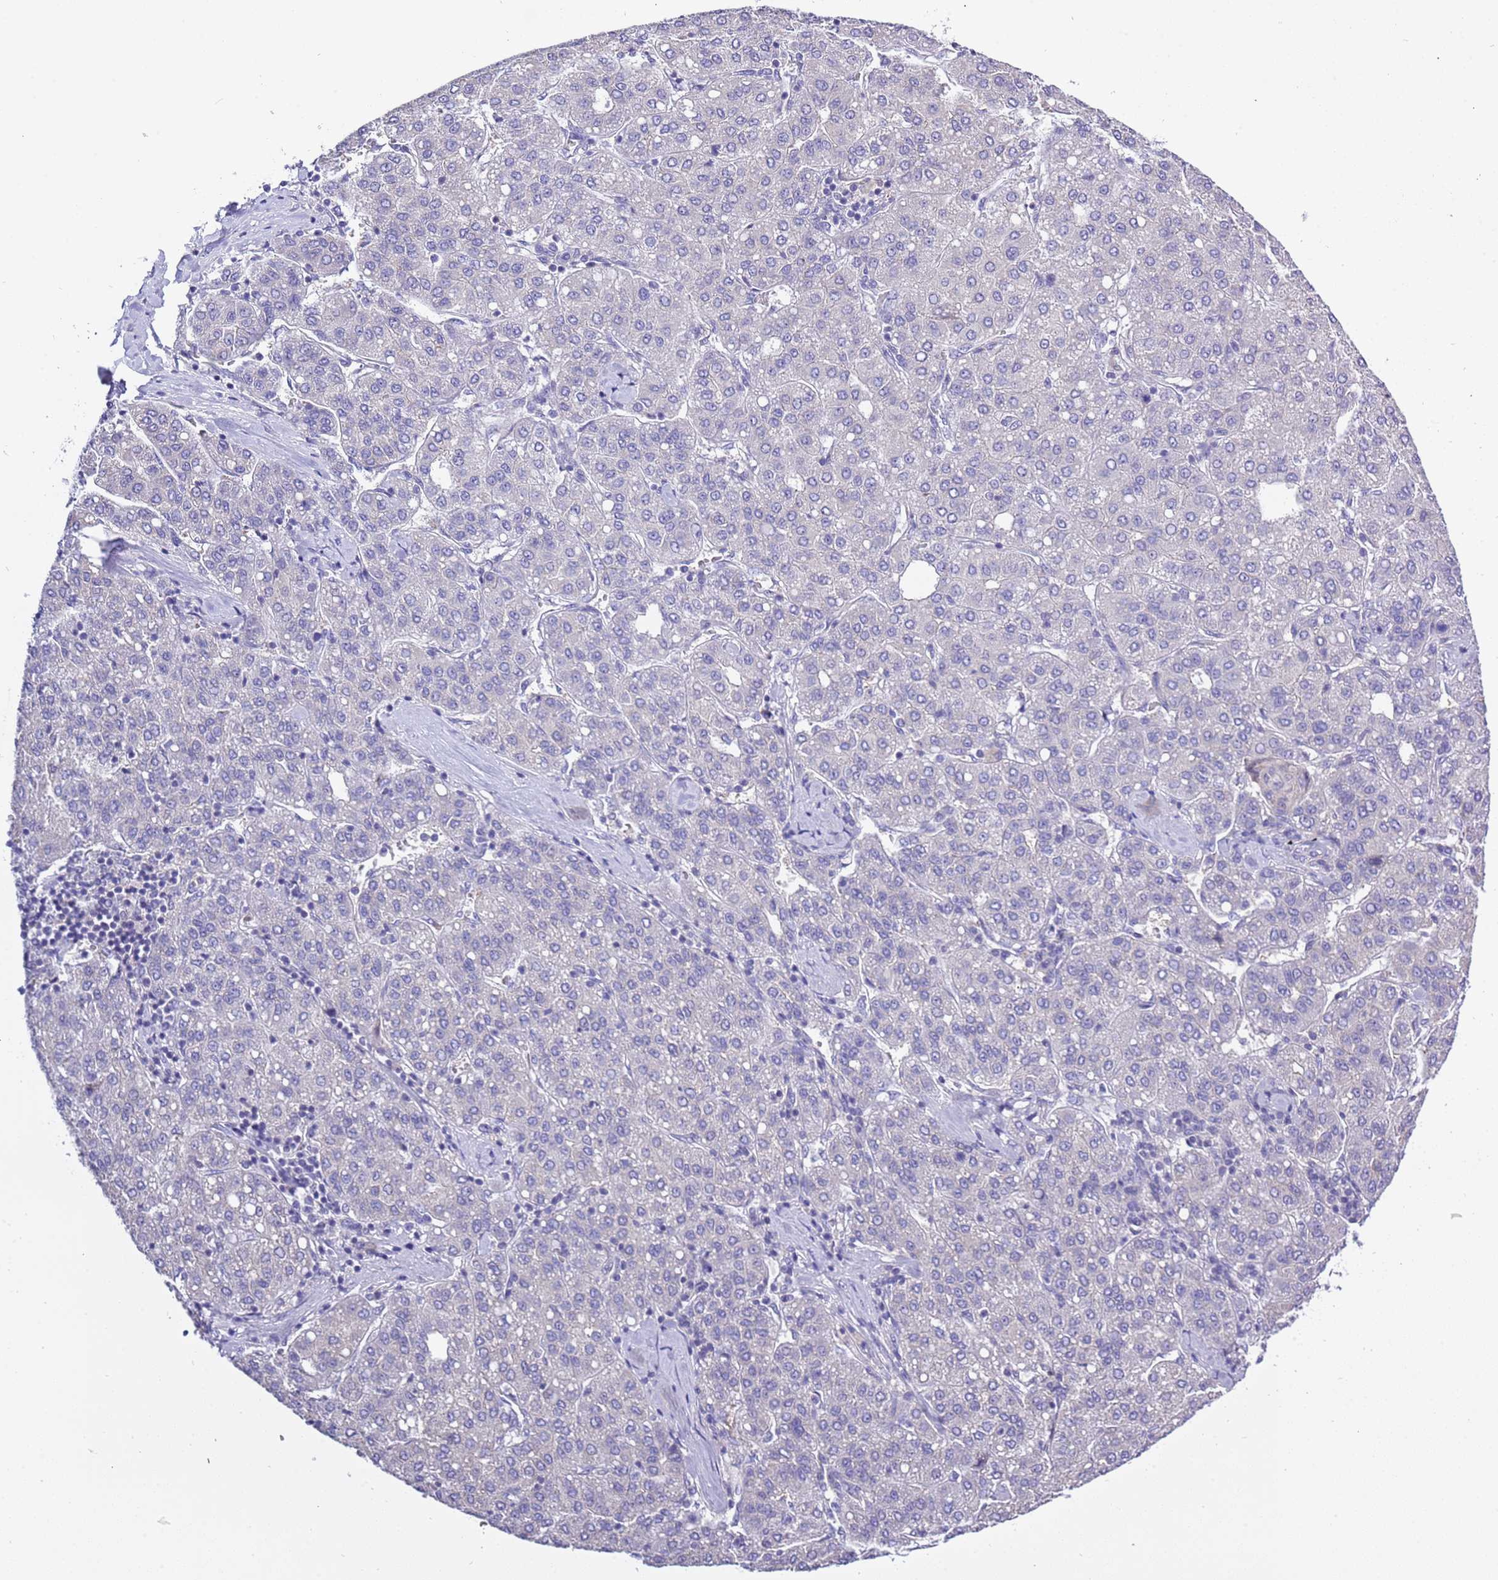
{"staining": {"intensity": "negative", "quantity": "none", "location": "none"}, "tissue": "liver cancer", "cell_type": "Tumor cells", "image_type": "cancer", "snomed": [{"axis": "morphology", "description": "Carcinoma, Hepatocellular, NOS"}, {"axis": "topography", "description": "Liver"}], "caption": "An immunohistochemistry (IHC) image of liver cancer (hepatocellular carcinoma) is shown. There is no staining in tumor cells of liver cancer (hepatocellular carcinoma). (DAB immunohistochemistry with hematoxylin counter stain).", "gene": "STIP1", "patient": {"sex": "male", "age": 65}}